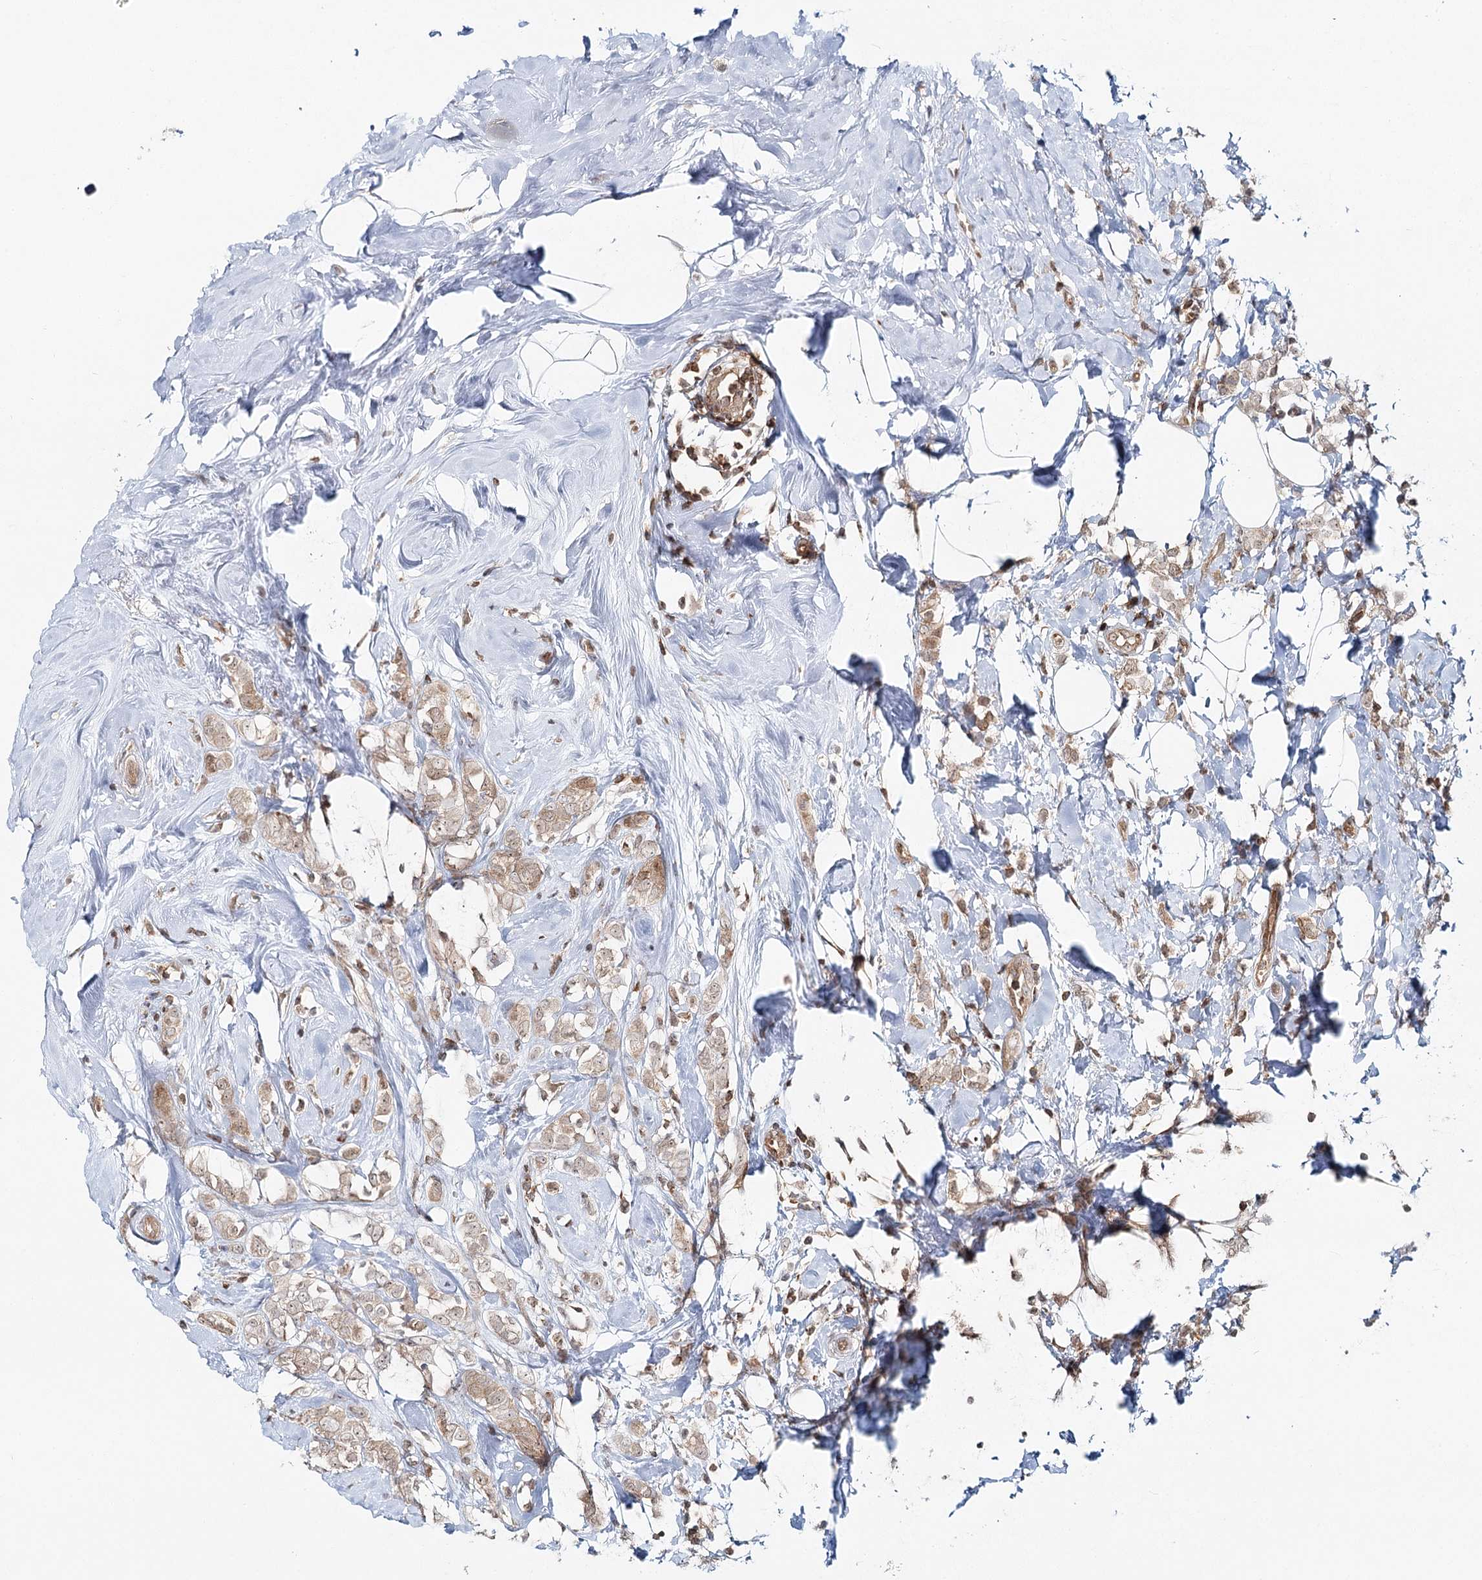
{"staining": {"intensity": "weak", "quantity": ">75%", "location": "cytoplasmic/membranous"}, "tissue": "breast cancer", "cell_type": "Tumor cells", "image_type": "cancer", "snomed": [{"axis": "morphology", "description": "Lobular carcinoma"}, {"axis": "topography", "description": "Breast"}], "caption": "There is low levels of weak cytoplasmic/membranous expression in tumor cells of breast cancer, as demonstrated by immunohistochemical staining (brown color).", "gene": "FAM120B", "patient": {"sex": "female", "age": 47}}